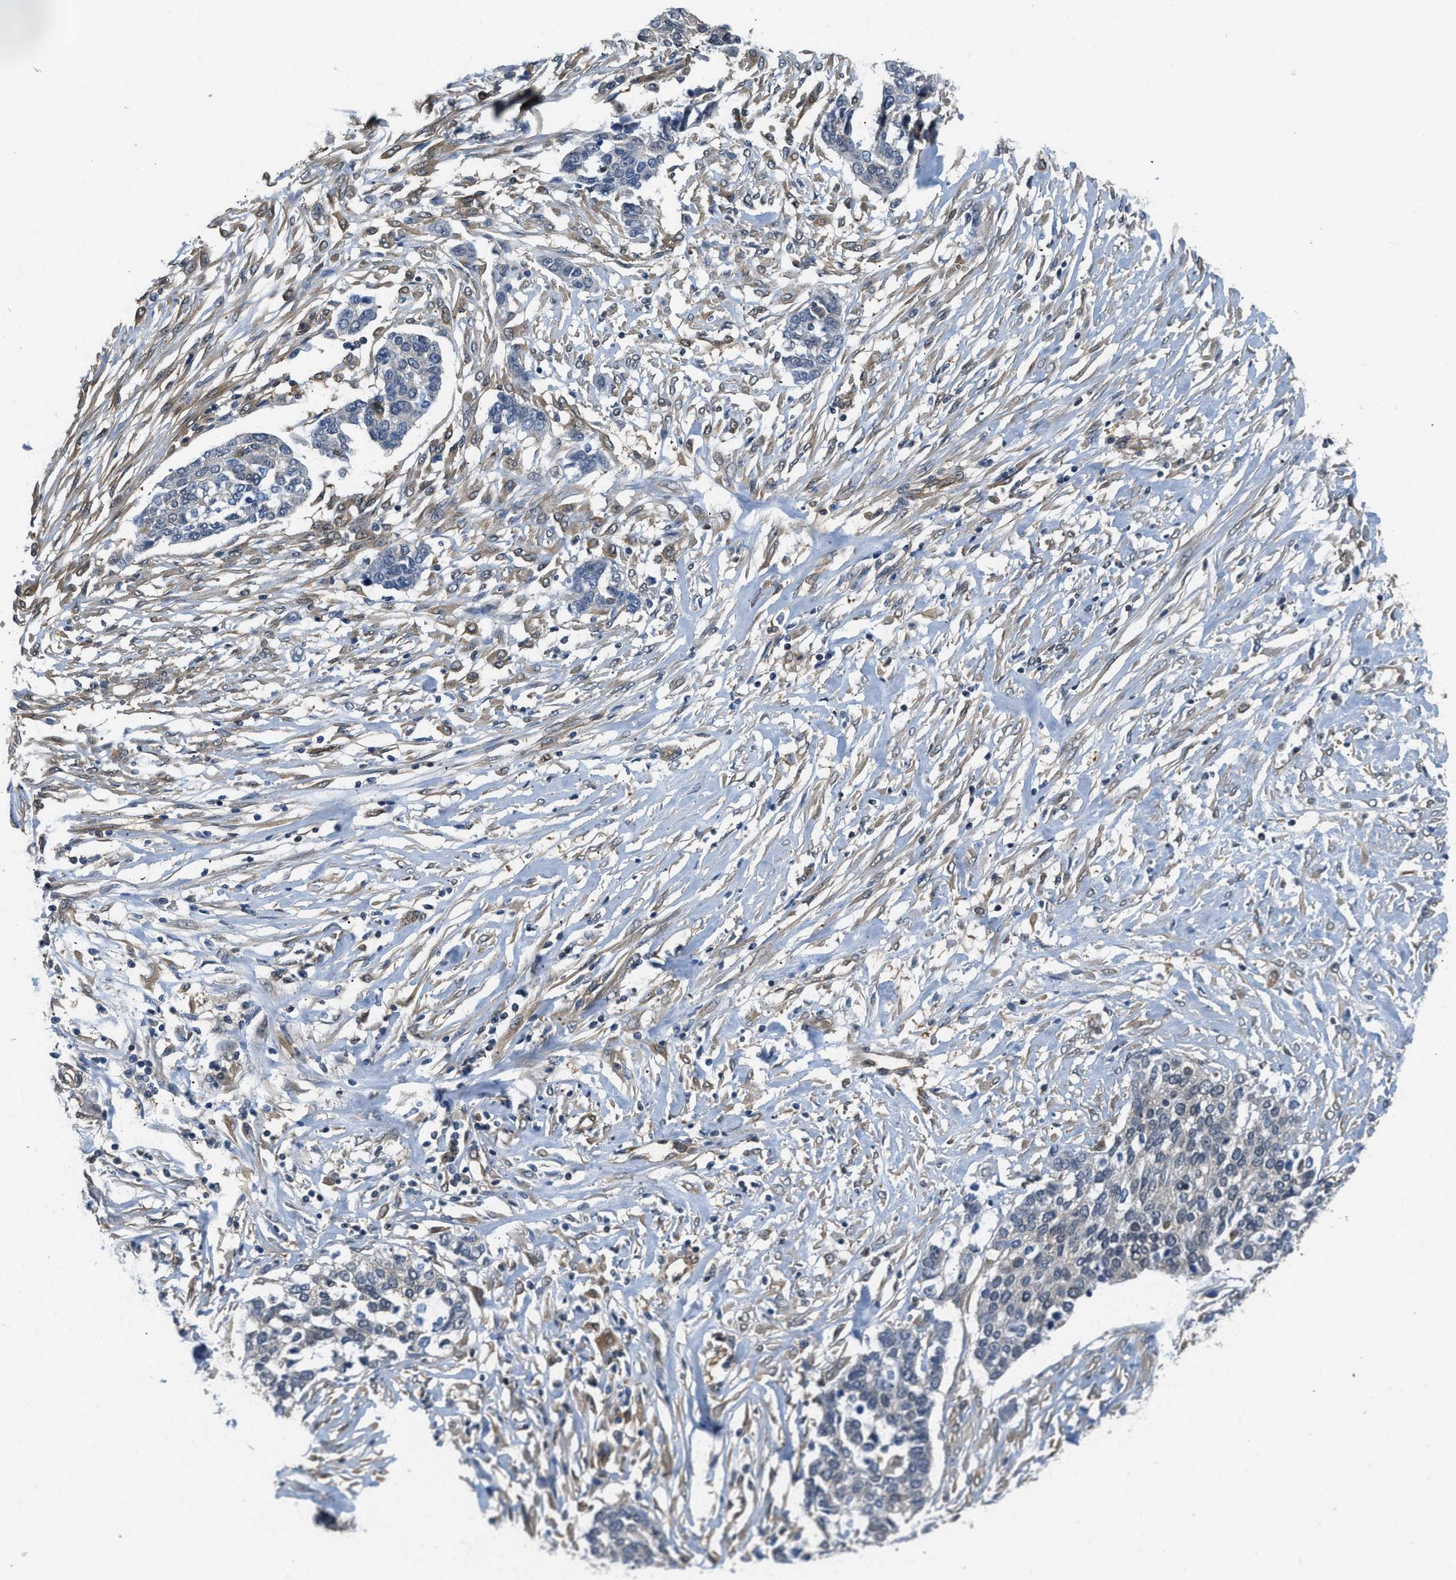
{"staining": {"intensity": "negative", "quantity": "none", "location": "none"}, "tissue": "ovarian cancer", "cell_type": "Tumor cells", "image_type": "cancer", "snomed": [{"axis": "morphology", "description": "Cystadenocarcinoma, serous, NOS"}, {"axis": "topography", "description": "Ovary"}], "caption": "This is a histopathology image of IHC staining of ovarian cancer (serous cystadenocarcinoma), which shows no staining in tumor cells.", "gene": "EIF4EBP2", "patient": {"sex": "female", "age": 44}}